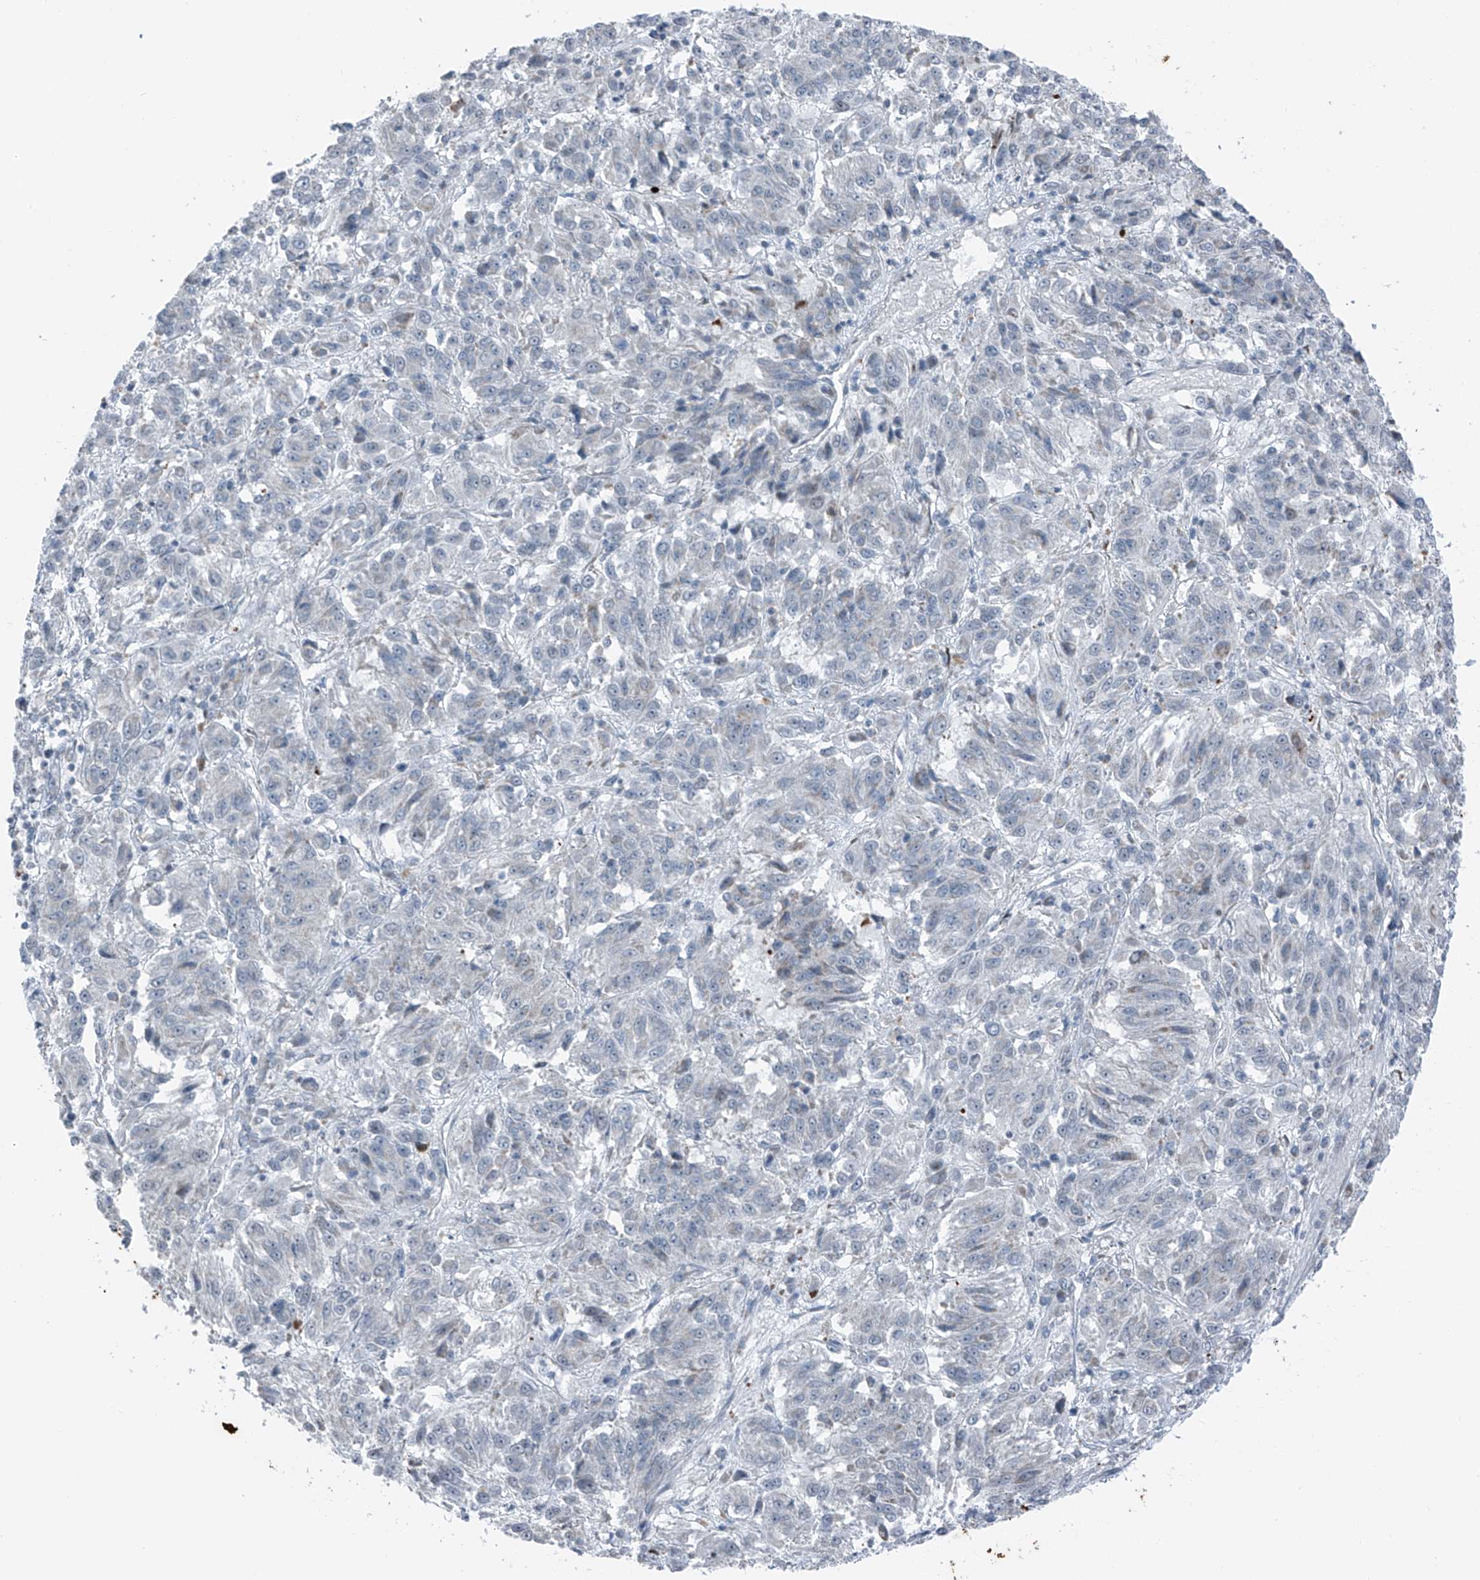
{"staining": {"intensity": "negative", "quantity": "none", "location": "none"}, "tissue": "melanoma", "cell_type": "Tumor cells", "image_type": "cancer", "snomed": [{"axis": "morphology", "description": "Malignant melanoma, Metastatic site"}, {"axis": "topography", "description": "Lung"}], "caption": "IHC image of neoplastic tissue: melanoma stained with DAB (3,3'-diaminobenzidine) exhibits no significant protein expression in tumor cells.", "gene": "DYRK1B", "patient": {"sex": "male", "age": 64}}